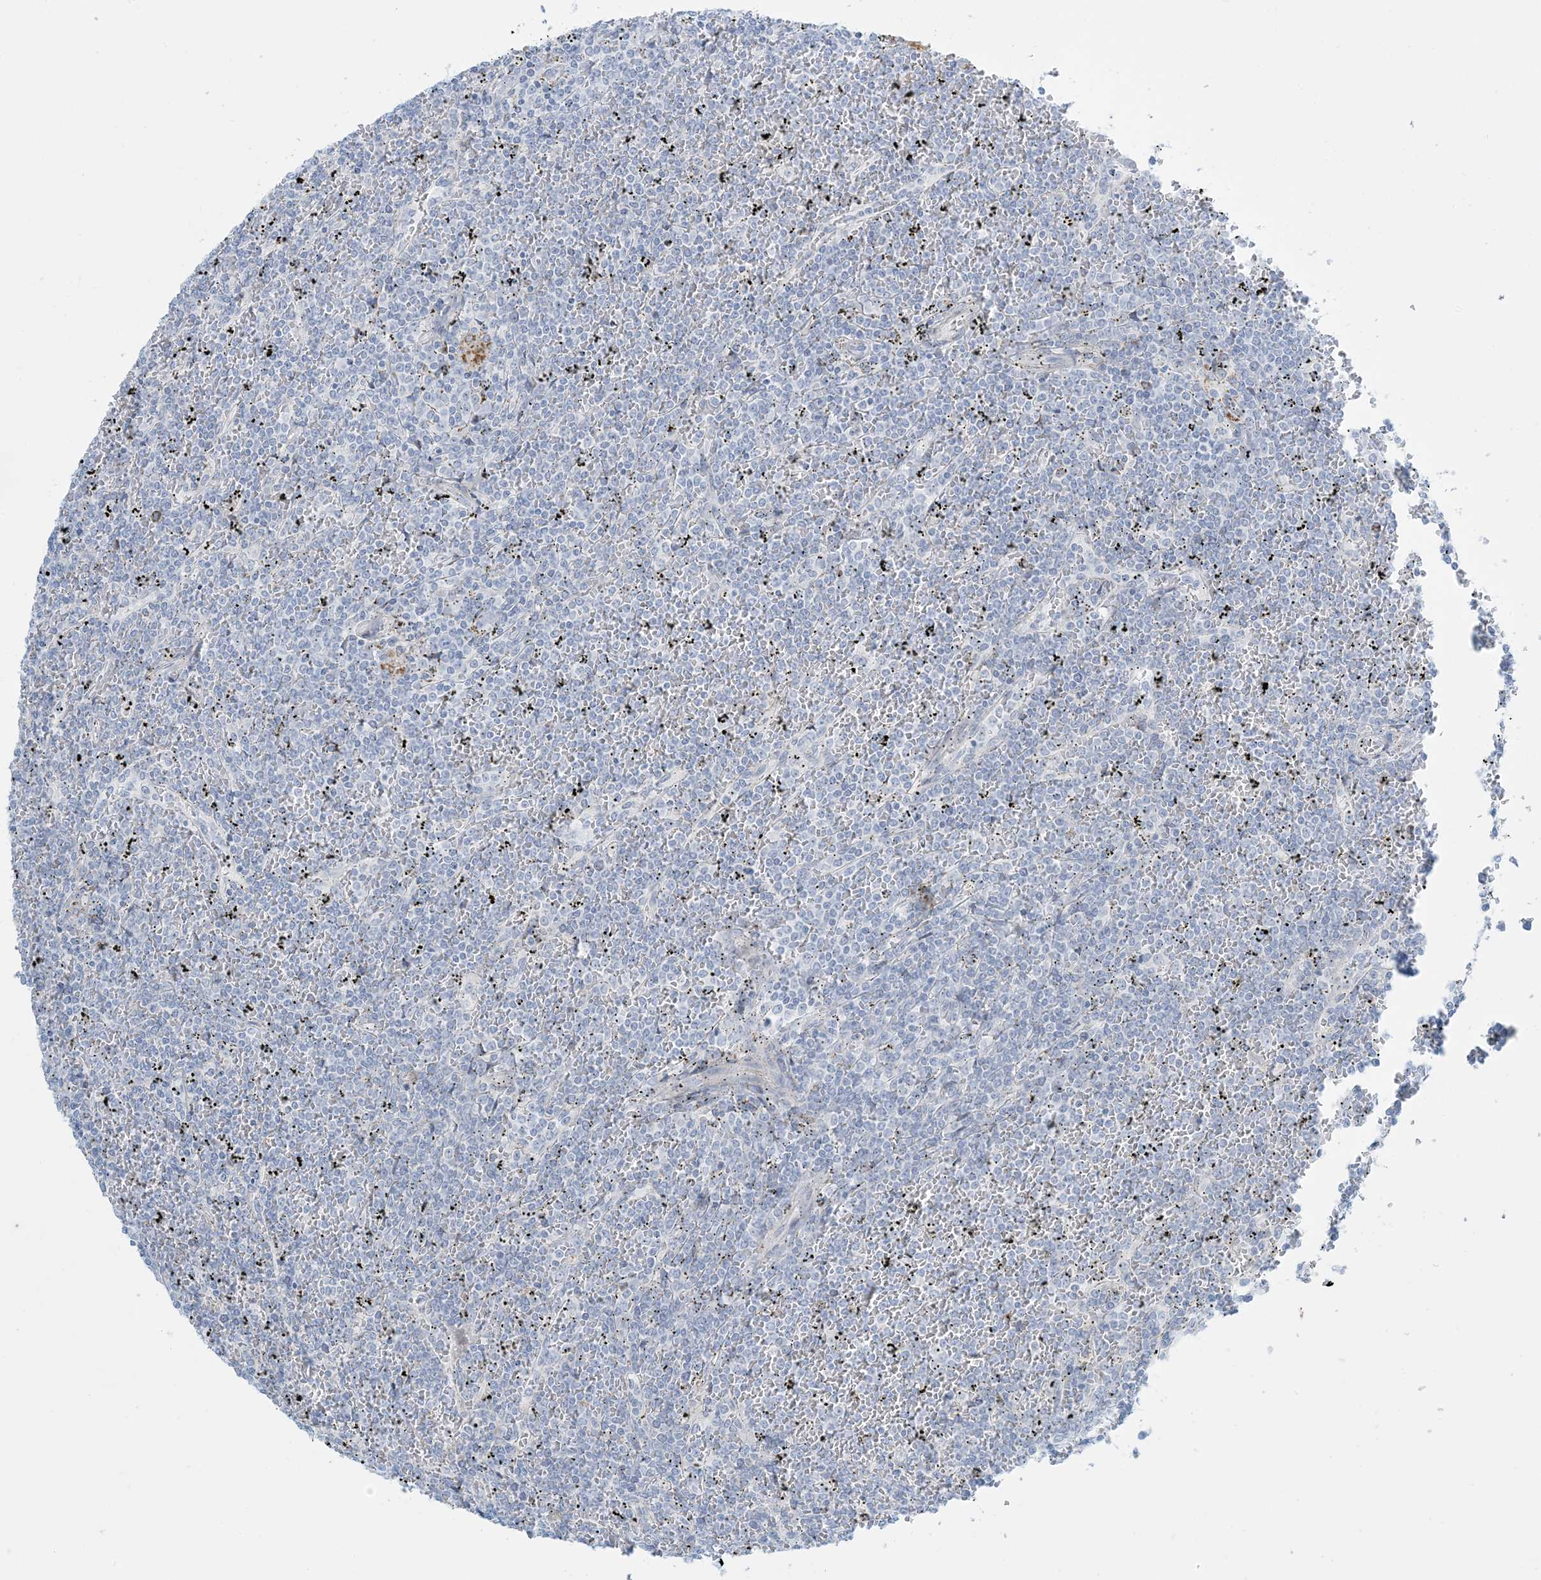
{"staining": {"intensity": "negative", "quantity": "none", "location": "none"}, "tissue": "lymphoma", "cell_type": "Tumor cells", "image_type": "cancer", "snomed": [{"axis": "morphology", "description": "Malignant lymphoma, non-Hodgkin's type, Low grade"}, {"axis": "topography", "description": "Spleen"}], "caption": "Low-grade malignant lymphoma, non-Hodgkin's type was stained to show a protein in brown. There is no significant positivity in tumor cells.", "gene": "ZDHHC4", "patient": {"sex": "female", "age": 19}}